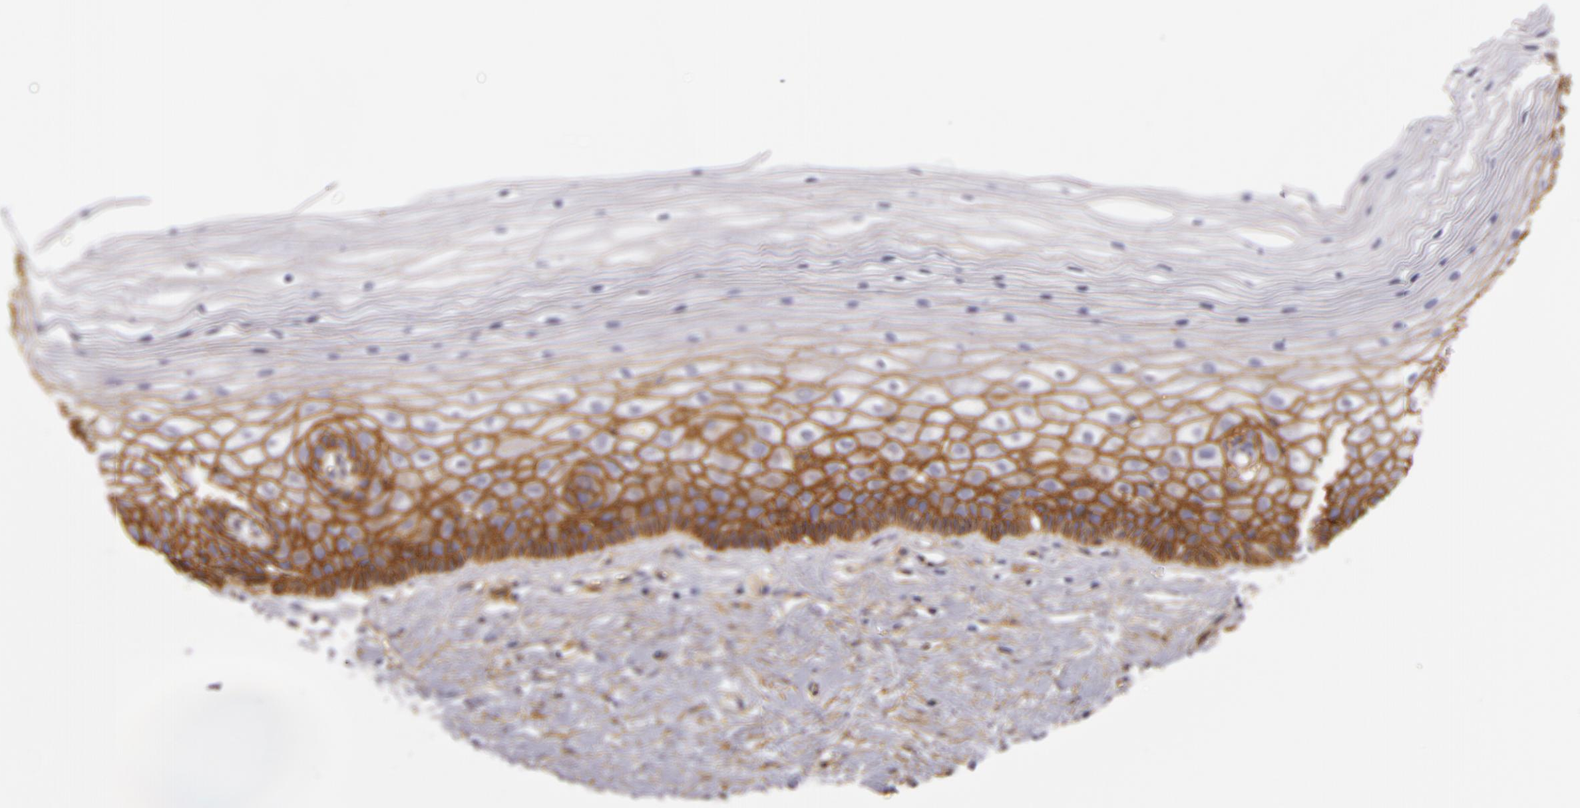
{"staining": {"intensity": "moderate", "quantity": ">75%", "location": "cytoplasmic/membranous"}, "tissue": "cervix", "cell_type": "Glandular cells", "image_type": "normal", "snomed": [{"axis": "morphology", "description": "Normal tissue, NOS"}, {"axis": "topography", "description": "Cervix"}], "caption": "Unremarkable cervix displays moderate cytoplasmic/membranous expression in approximately >75% of glandular cells The staining was performed using DAB, with brown indicating positive protein expression. Nuclei are stained blue with hematoxylin..", "gene": "CD9", "patient": {"sex": "female", "age": 40}}